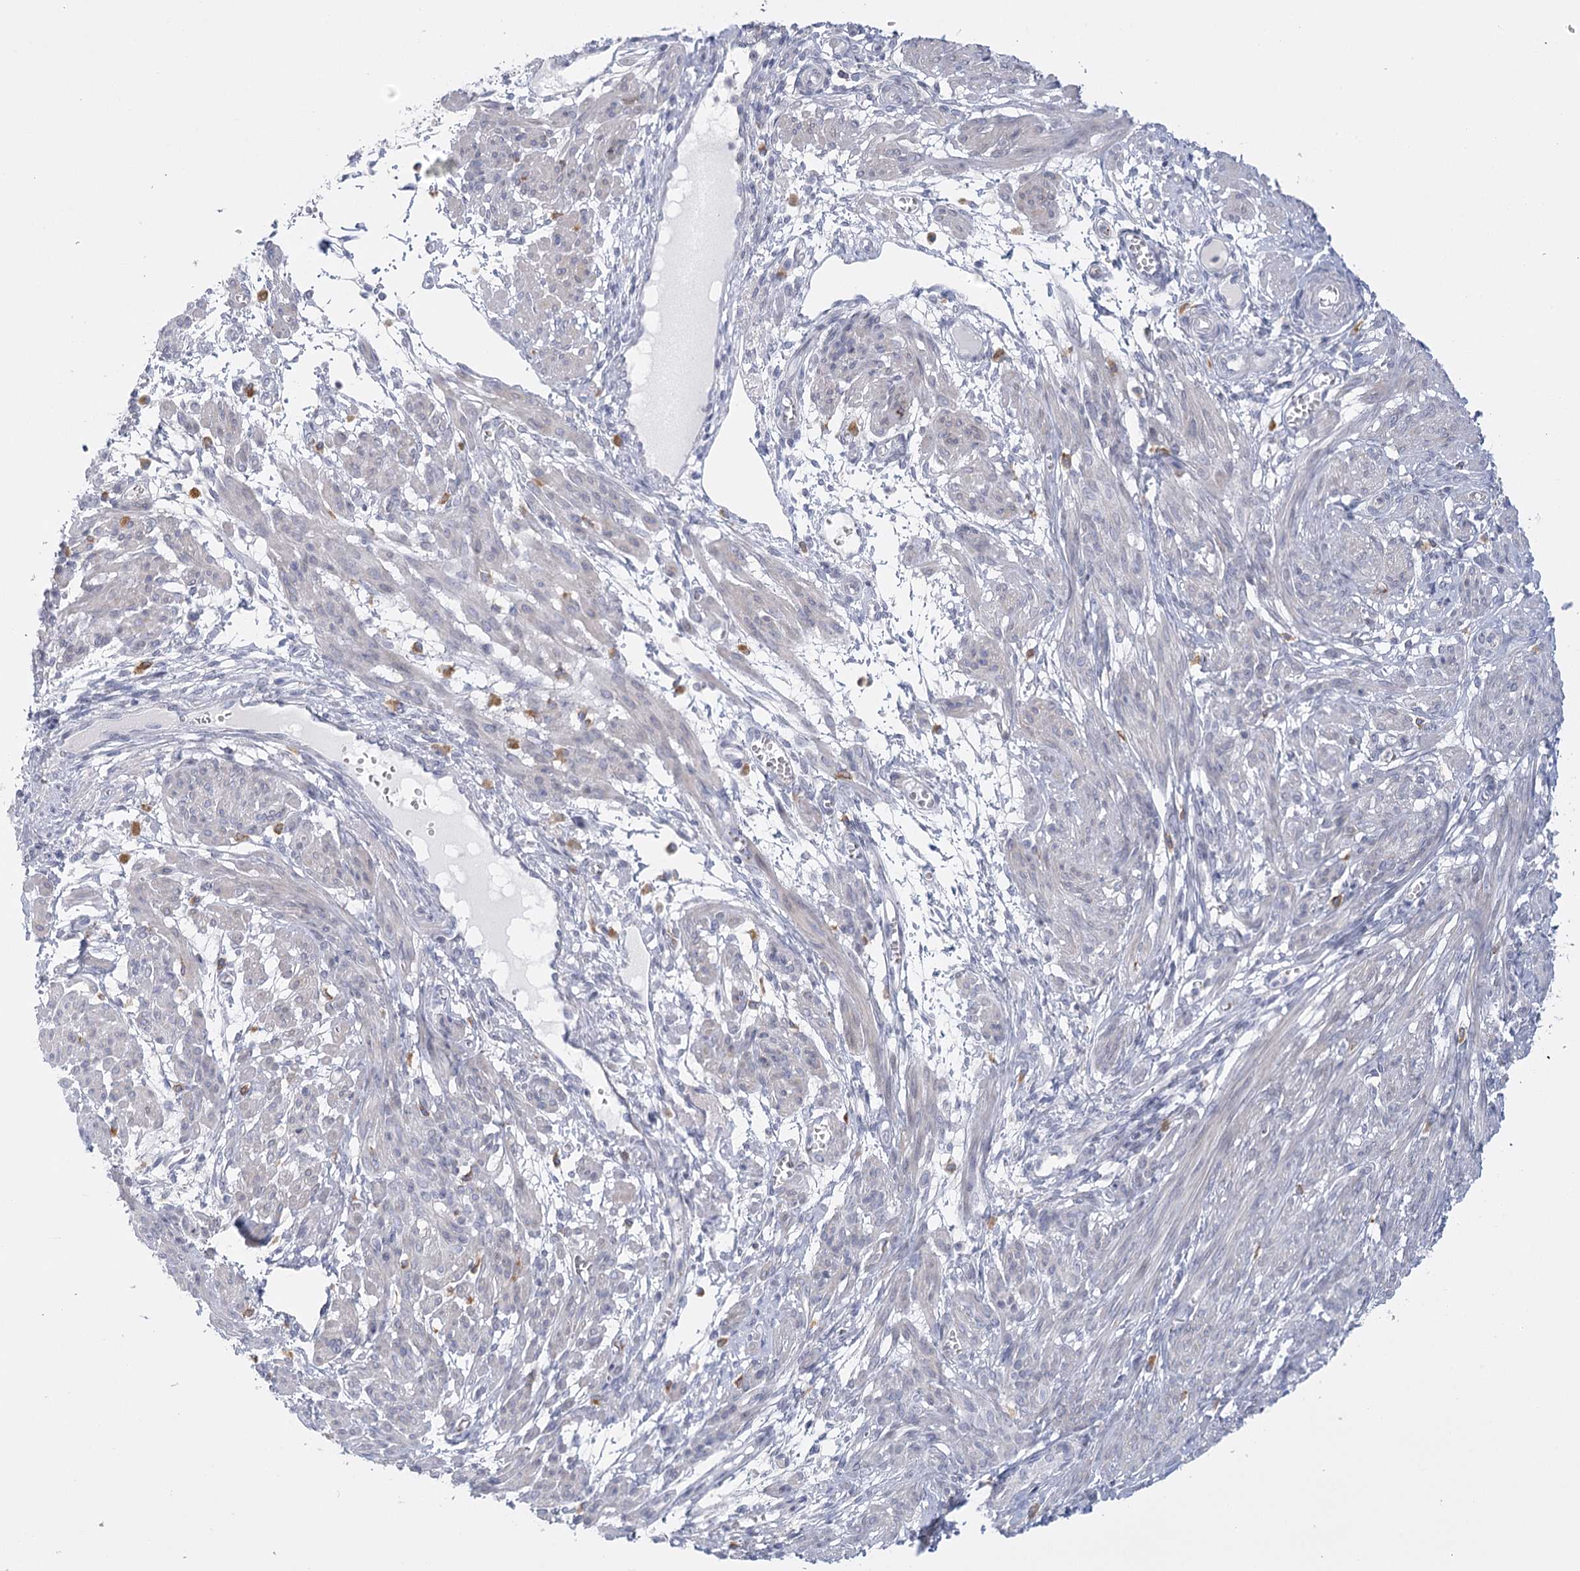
{"staining": {"intensity": "negative", "quantity": "none", "location": "none"}, "tissue": "smooth muscle", "cell_type": "Smooth muscle cells", "image_type": "normal", "snomed": [{"axis": "morphology", "description": "Normal tissue, NOS"}, {"axis": "topography", "description": "Smooth muscle"}], "caption": "Smooth muscle stained for a protein using immunohistochemistry exhibits no expression smooth muscle cells.", "gene": "FAM76B", "patient": {"sex": "female", "age": 39}}